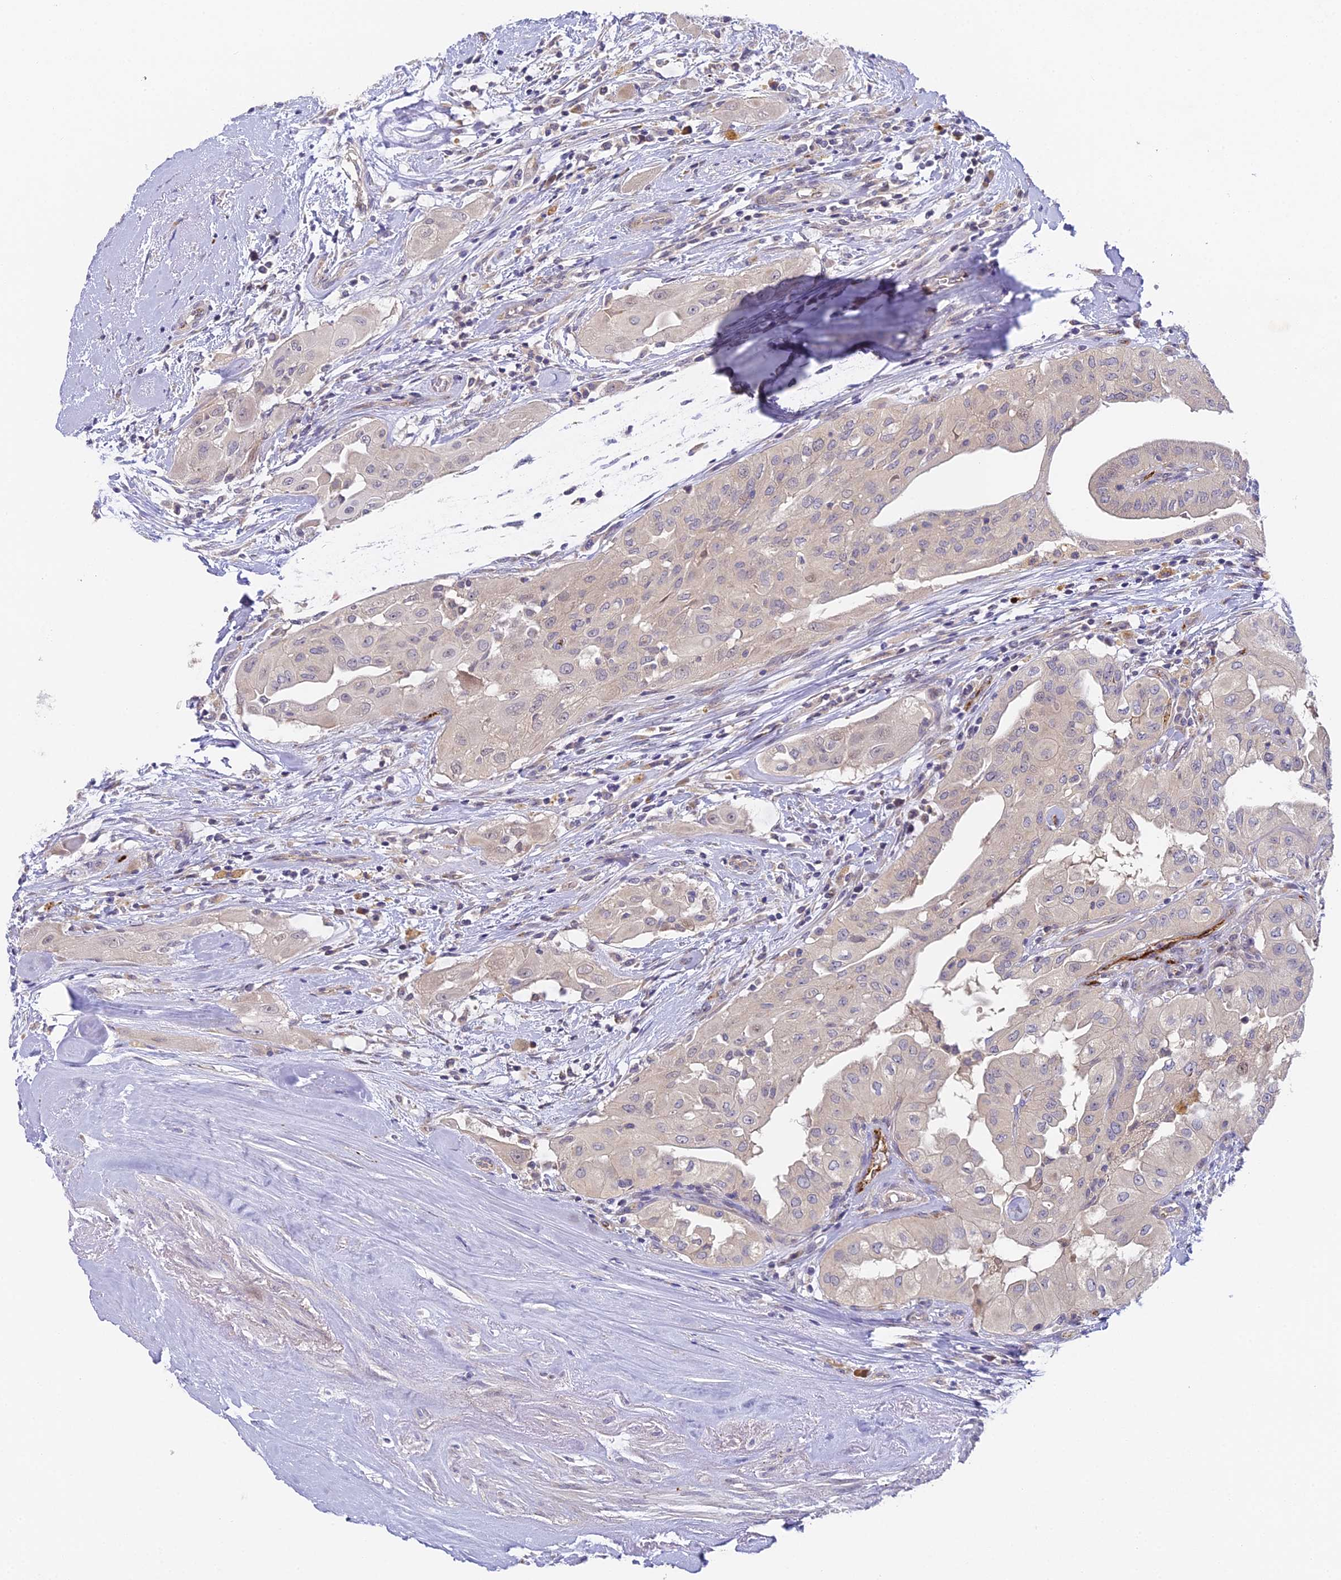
{"staining": {"intensity": "negative", "quantity": "none", "location": "none"}, "tissue": "thyroid cancer", "cell_type": "Tumor cells", "image_type": "cancer", "snomed": [{"axis": "morphology", "description": "Papillary adenocarcinoma, NOS"}, {"axis": "topography", "description": "Thyroid gland"}], "caption": "Immunohistochemistry (IHC) photomicrograph of thyroid cancer stained for a protein (brown), which exhibits no expression in tumor cells. The staining is performed using DAB brown chromogen with nuclei counter-stained in using hematoxylin.", "gene": "DNAAF10", "patient": {"sex": "female", "age": 59}}